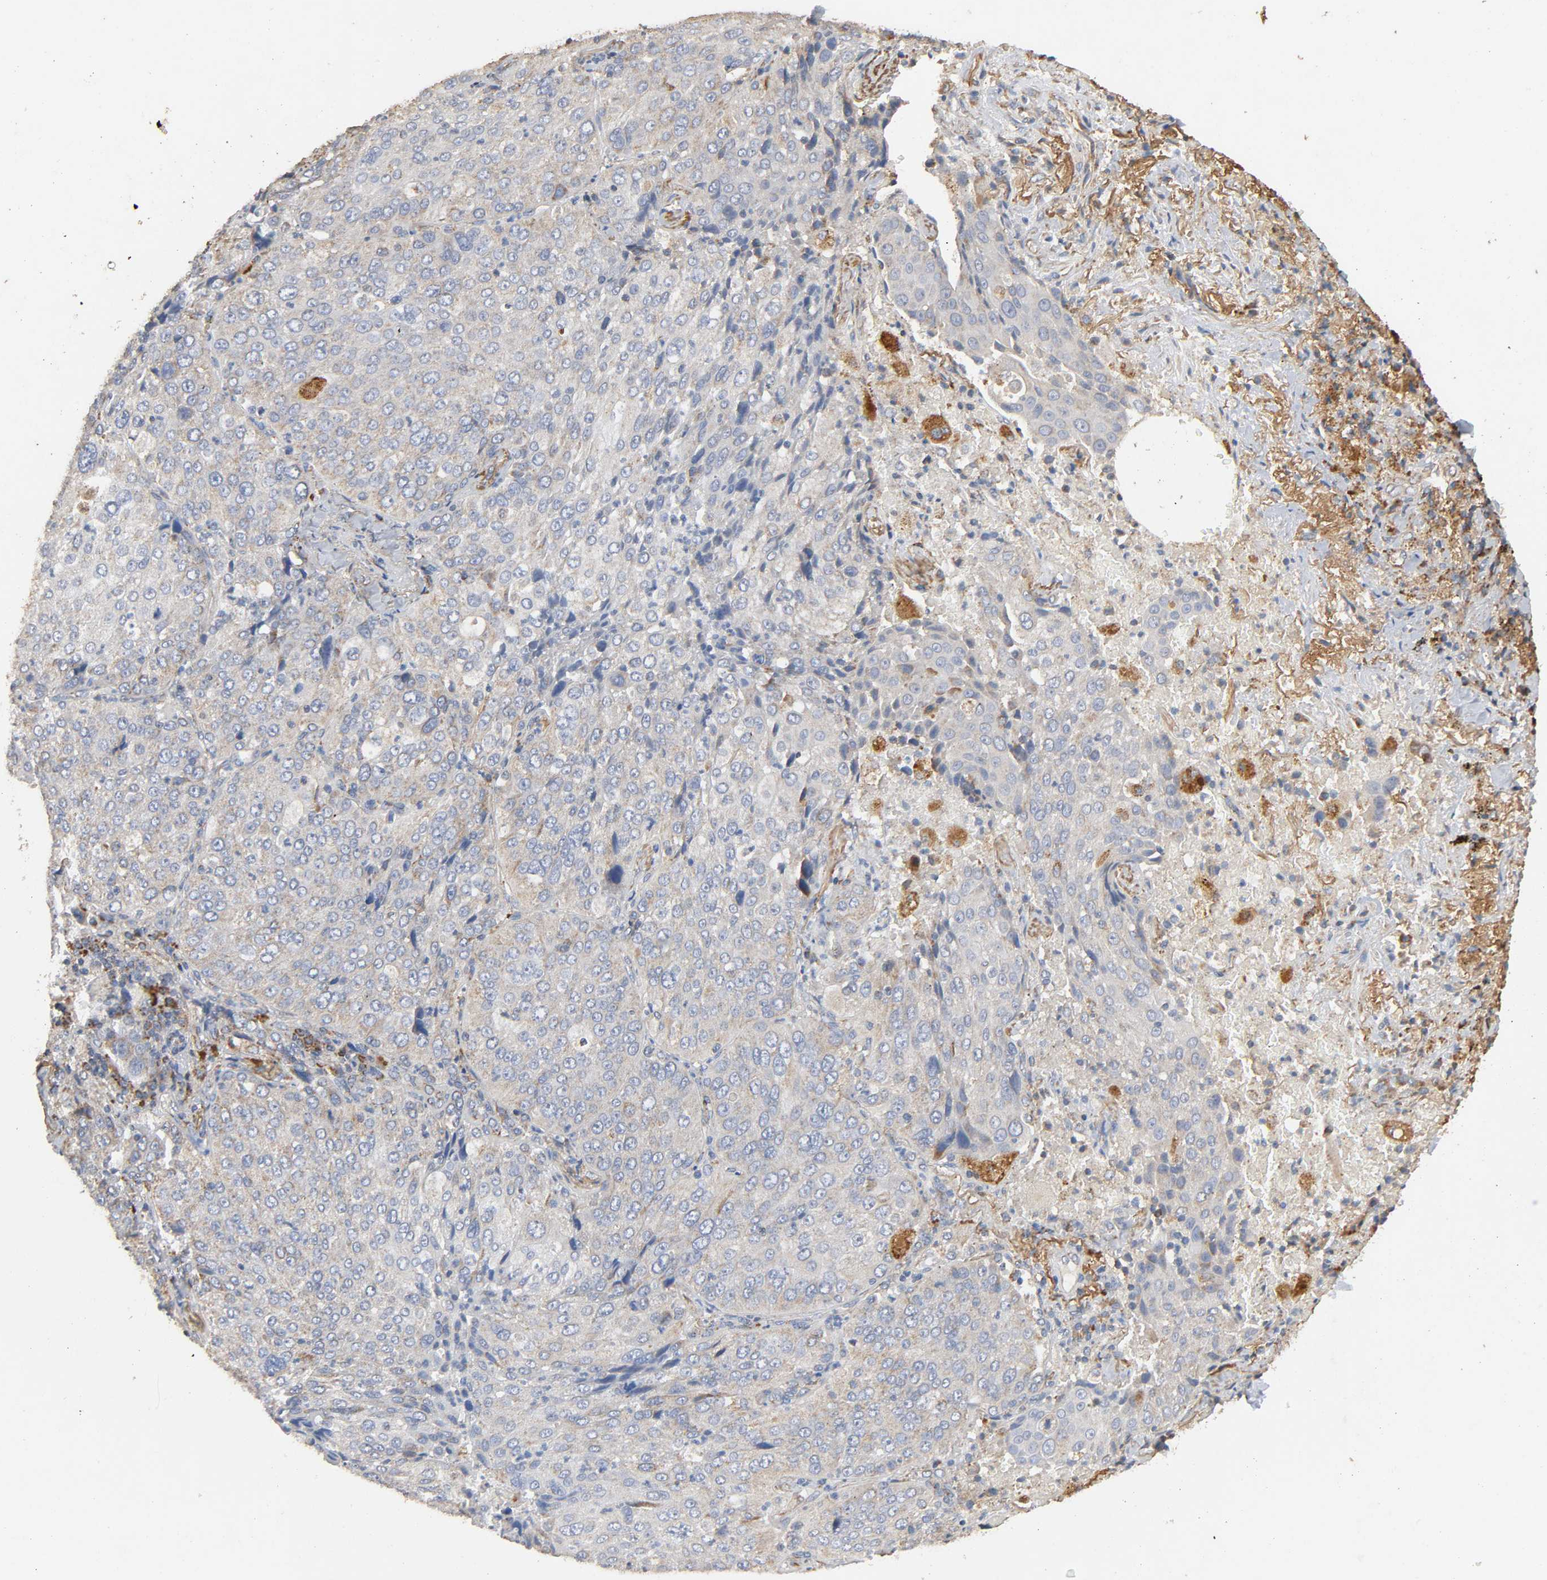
{"staining": {"intensity": "negative", "quantity": "none", "location": "none"}, "tissue": "lung cancer", "cell_type": "Tumor cells", "image_type": "cancer", "snomed": [{"axis": "morphology", "description": "Squamous cell carcinoma, NOS"}, {"axis": "topography", "description": "Lung"}], "caption": "DAB immunohistochemical staining of human squamous cell carcinoma (lung) exhibits no significant staining in tumor cells. (Immunohistochemistry (ihc), brightfield microscopy, high magnification).", "gene": "NDUFS3", "patient": {"sex": "male", "age": 54}}